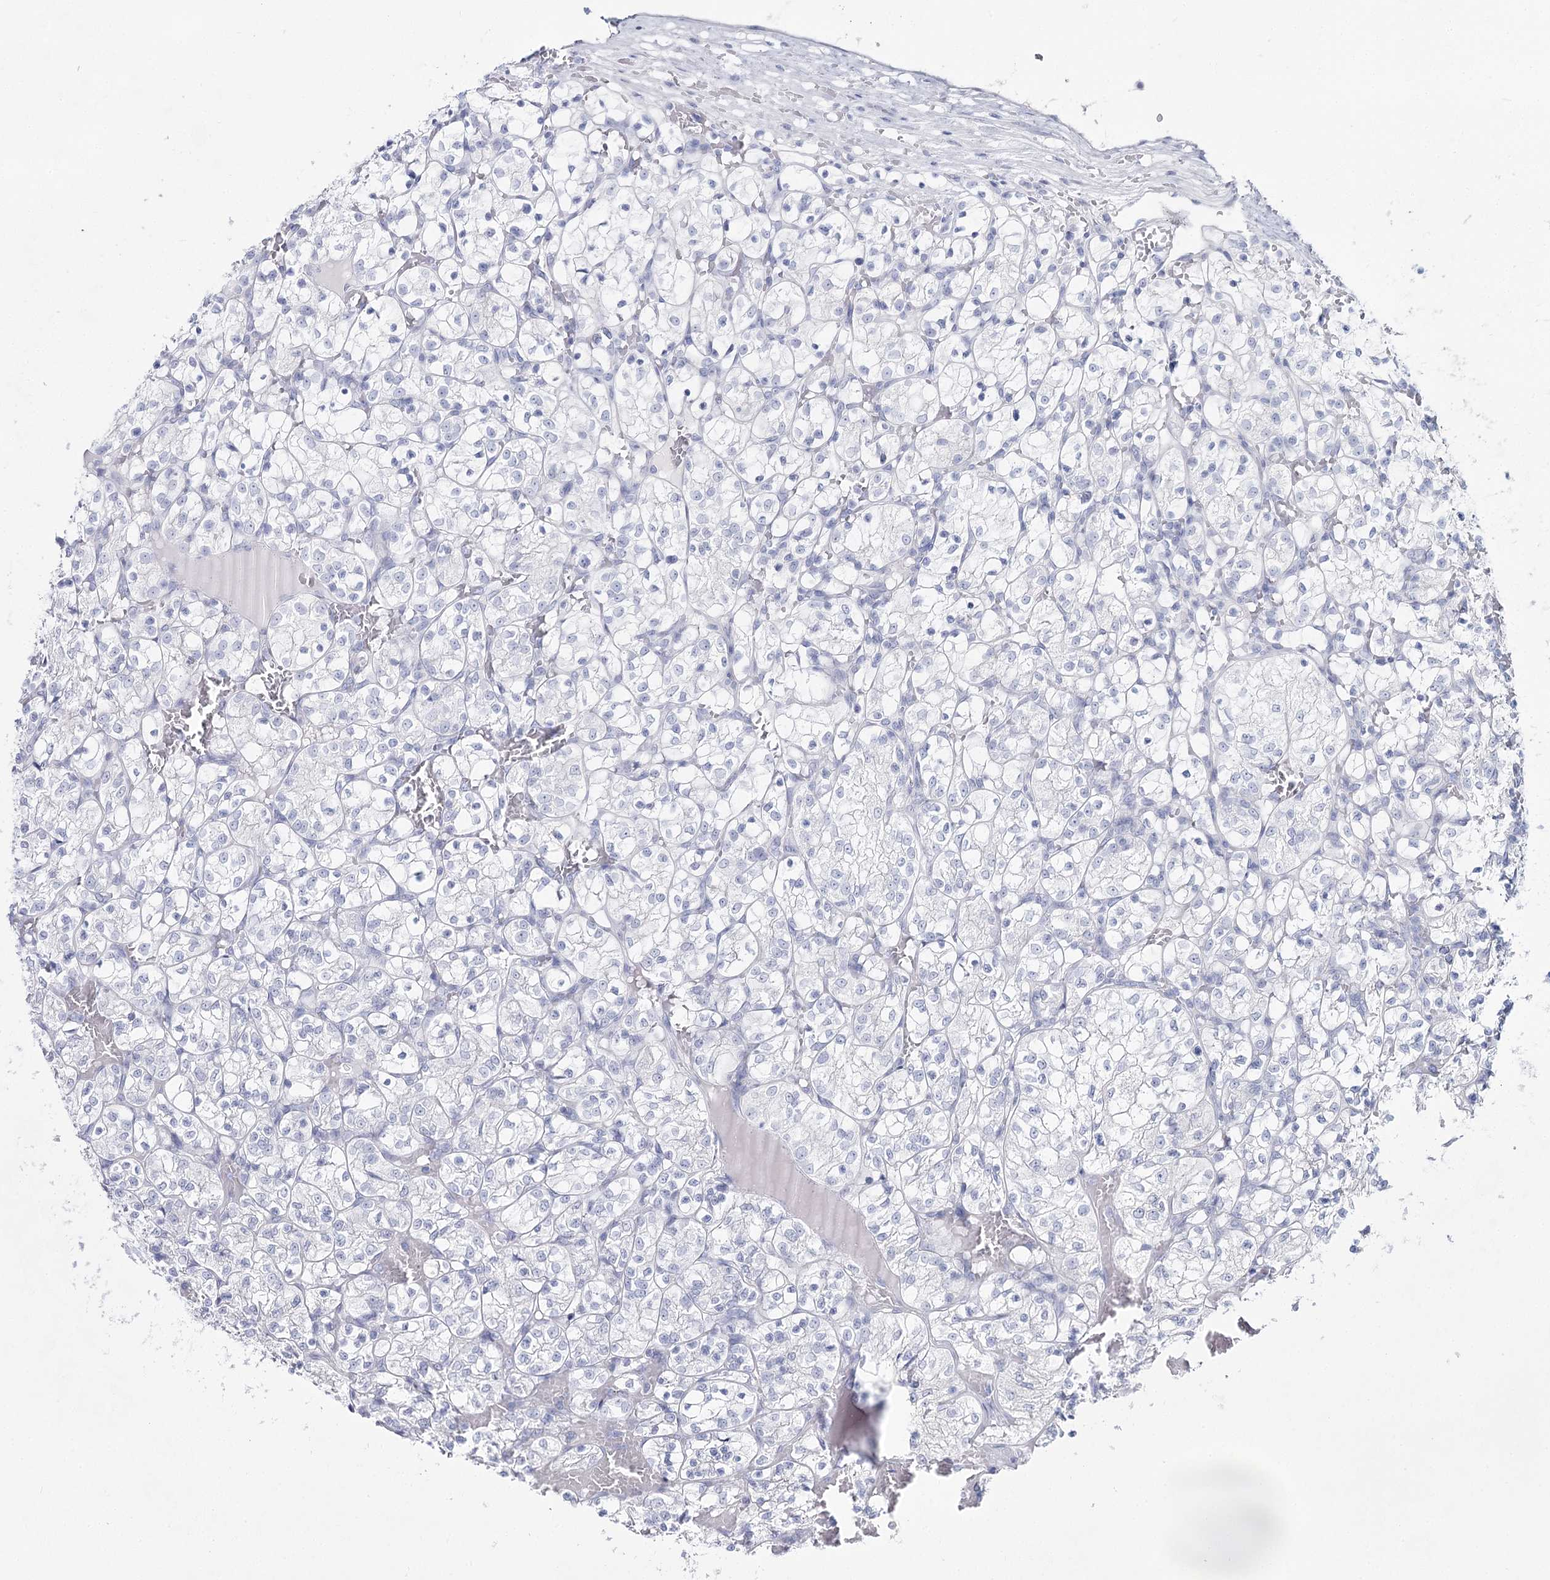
{"staining": {"intensity": "negative", "quantity": "none", "location": "none"}, "tissue": "renal cancer", "cell_type": "Tumor cells", "image_type": "cancer", "snomed": [{"axis": "morphology", "description": "Adenocarcinoma, NOS"}, {"axis": "topography", "description": "Kidney"}], "caption": "This is an immunohistochemistry (IHC) micrograph of human adenocarcinoma (renal). There is no expression in tumor cells.", "gene": "SLC17A2", "patient": {"sex": "female", "age": 69}}